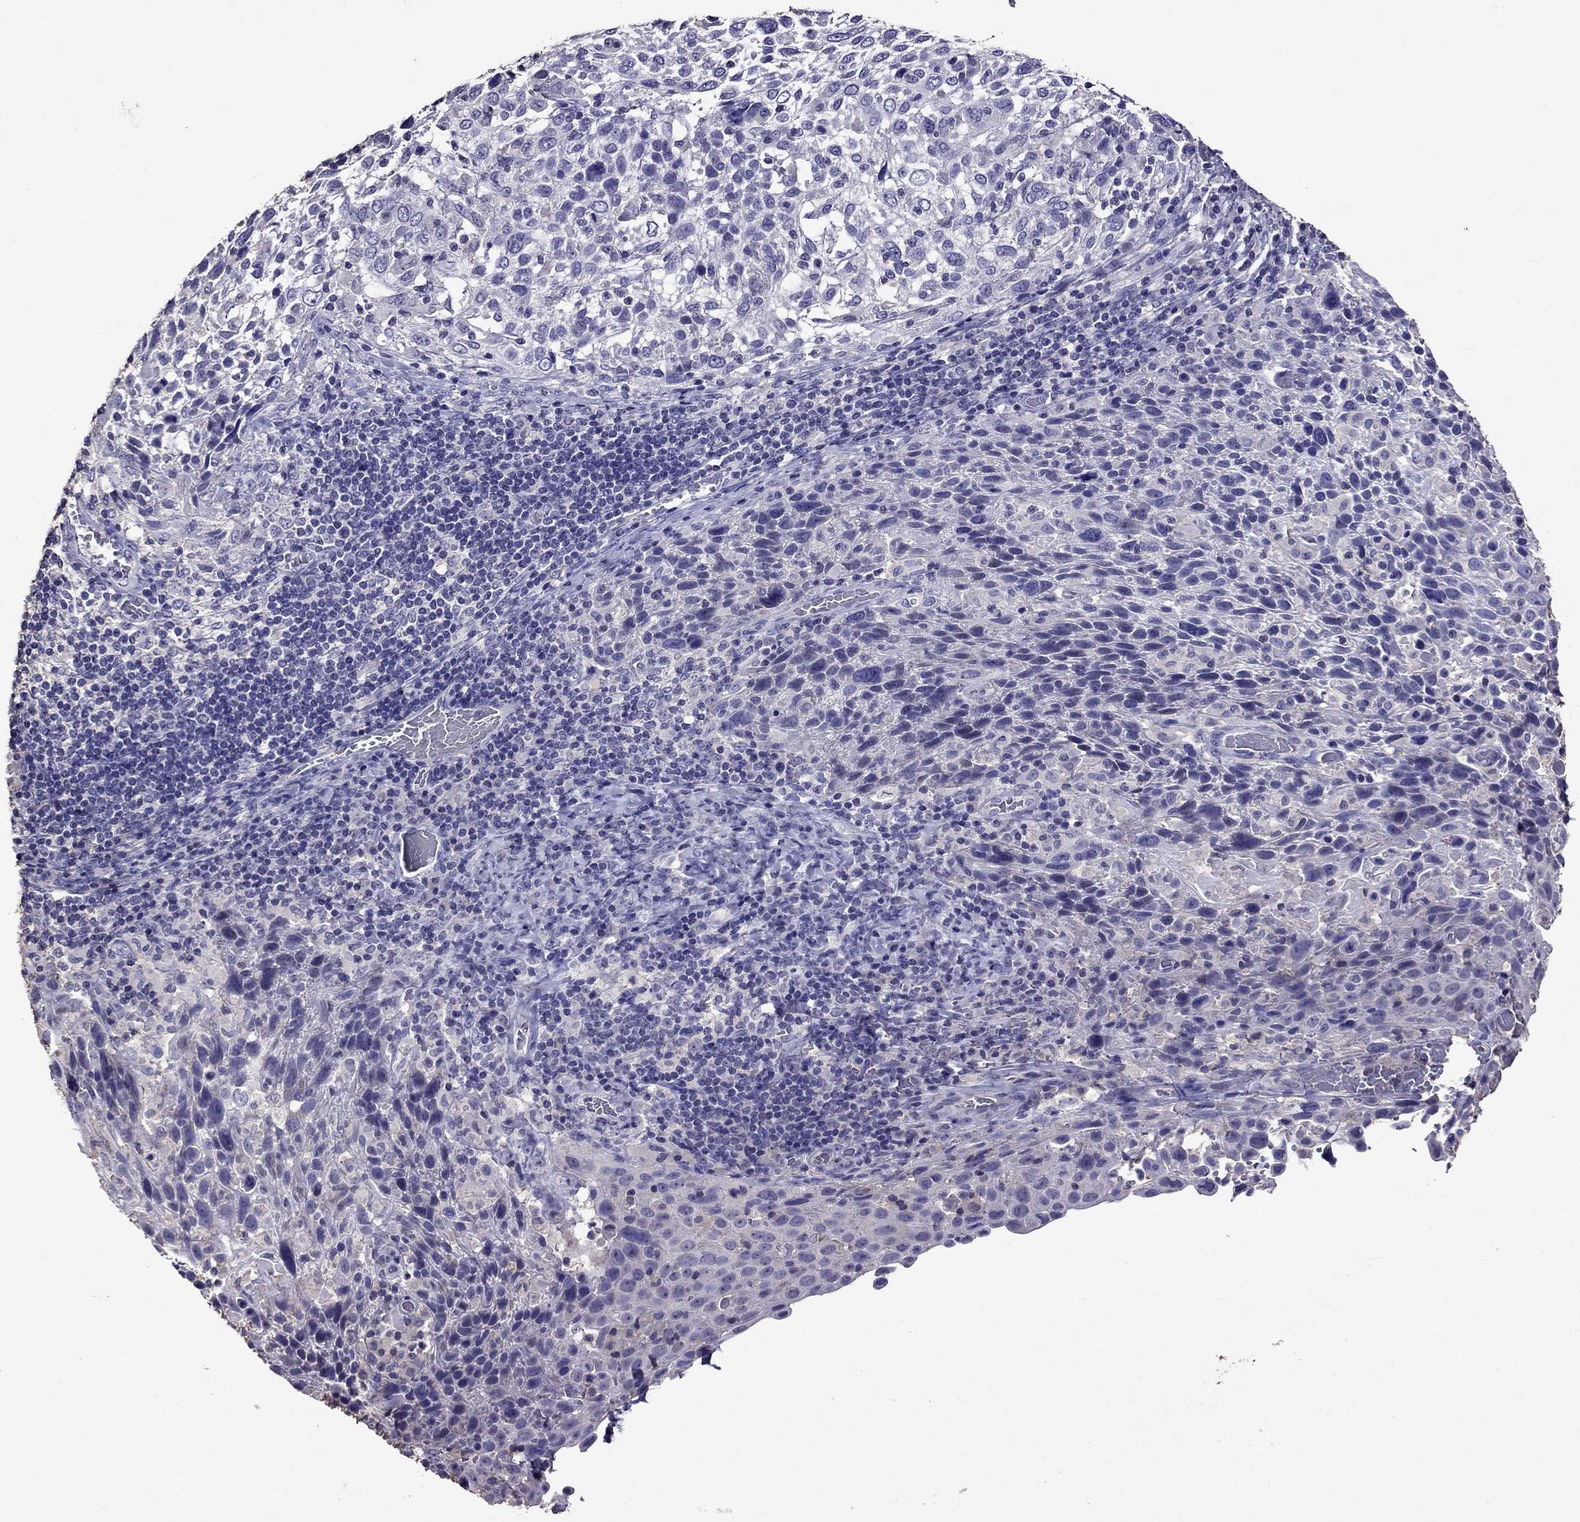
{"staining": {"intensity": "negative", "quantity": "none", "location": "none"}, "tissue": "cervical cancer", "cell_type": "Tumor cells", "image_type": "cancer", "snomed": [{"axis": "morphology", "description": "Squamous cell carcinoma, NOS"}, {"axis": "topography", "description": "Cervix"}], "caption": "Immunohistochemistry of cervical cancer (squamous cell carcinoma) exhibits no positivity in tumor cells.", "gene": "NKX3-1", "patient": {"sex": "female", "age": 61}}